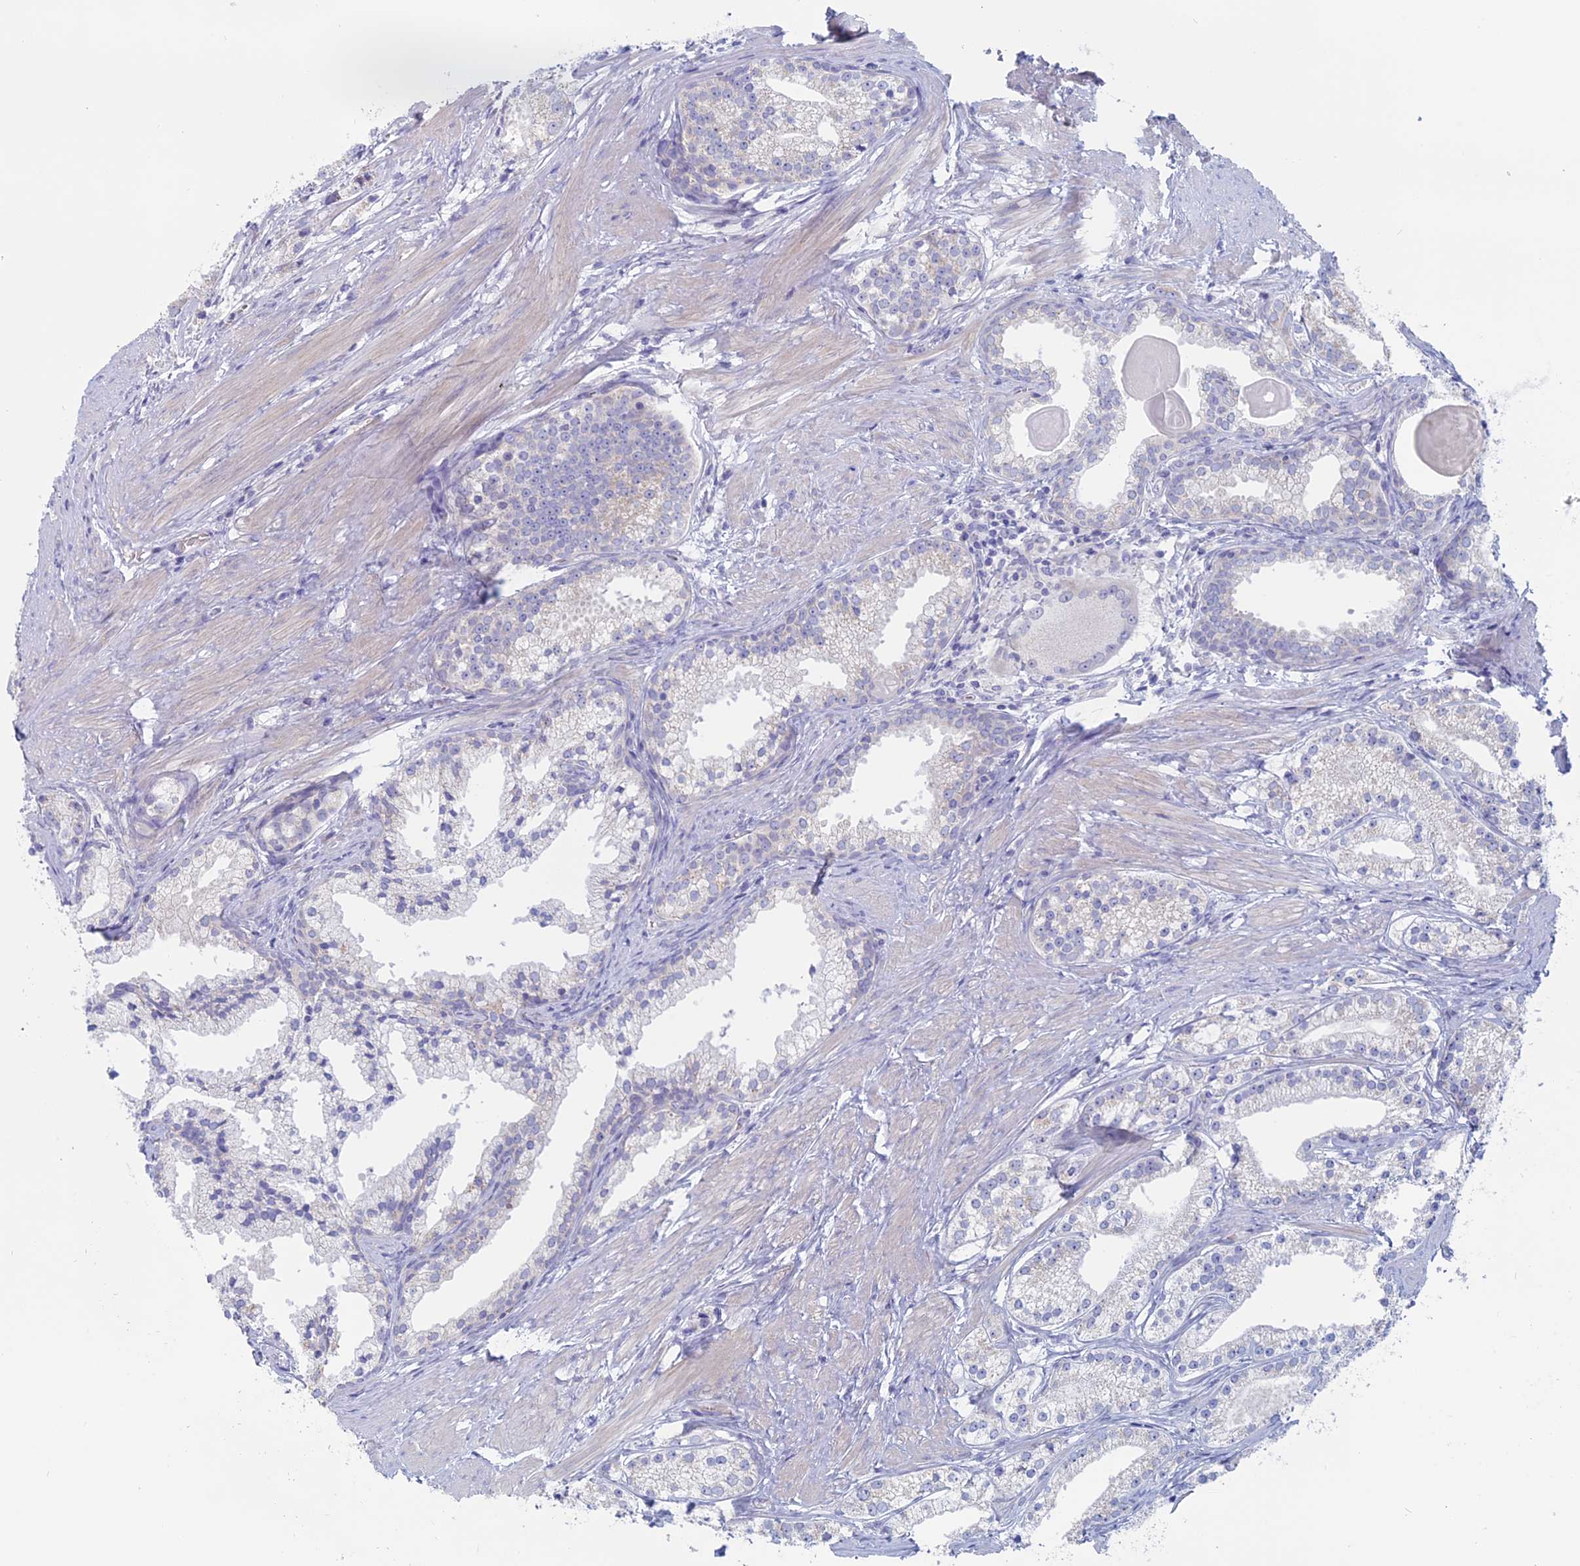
{"staining": {"intensity": "negative", "quantity": "none", "location": "none"}, "tissue": "prostate cancer", "cell_type": "Tumor cells", "image_type": "cancer", "snomed": [{"axis": "morphology", "description": "Adenocarcinoma, Low grade"}, {"axis": "topography", "description": "Prostate"}], "caption": "There is no significant expression in tumor cells of prostate adenocarcinoma (low-grade).", "gene": "TBC1D30", "patient": {"sex": "male", "age": 57}}